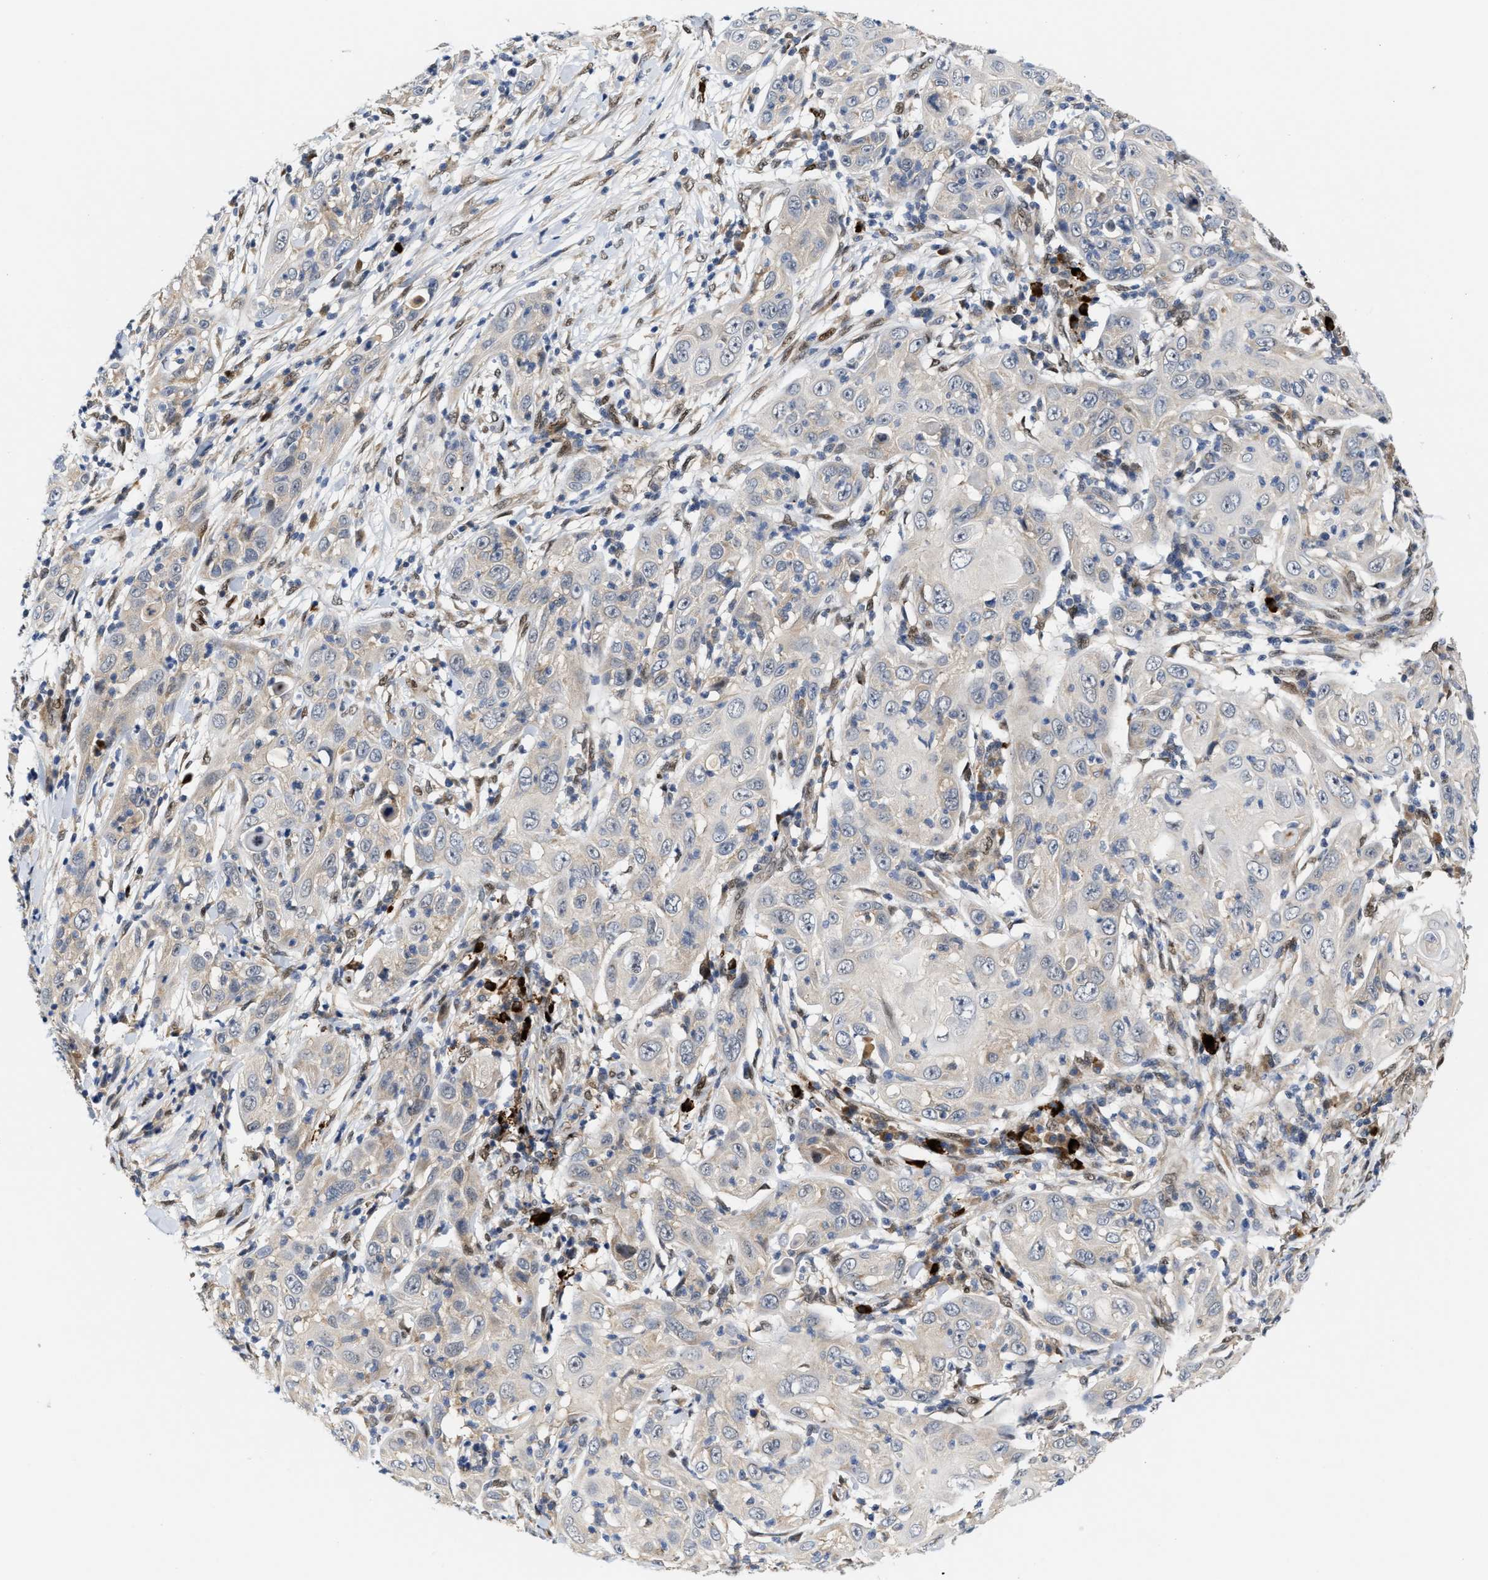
{"staining": {"intensity": "weak", "quantity": "<25%", "location": "cytoplasmic/membranous"}, "tissue": "skin cancer", "cell_type": "Tumor cells", "image_type": "cancer", "snomed": [{"axis": "morphology", "description": "Squamous cell carcinoma, NOS"}, {"axis": "topography", "description": "Skin"}], "caption": "This micrograph is of skin cancer stained with IHC to label a protein in brown with the nuclei are counter-stained blue. There is no staining in tumor cells.", "gene": "TCF4", "patient": {"sex": "female", "age": 88}}